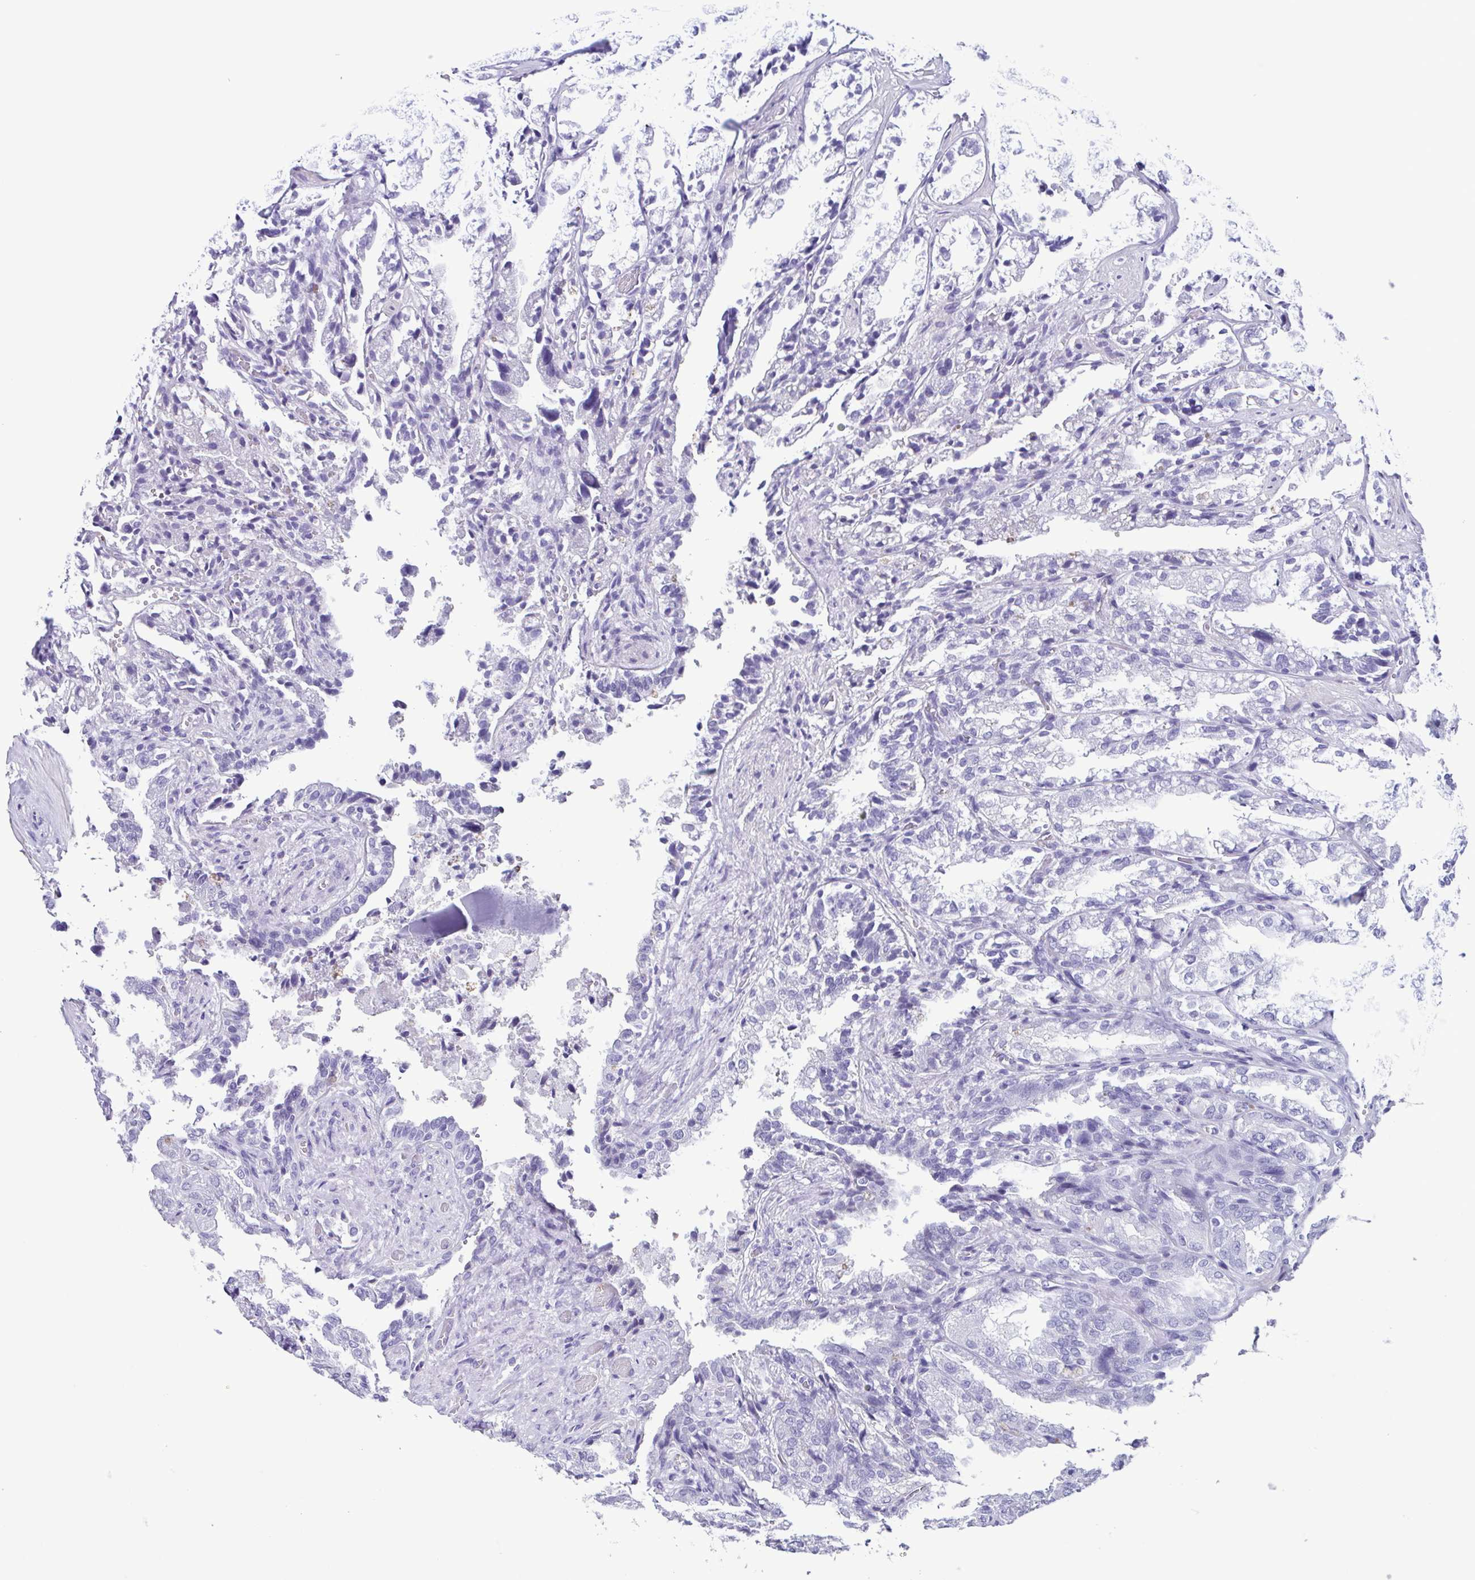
{"staining": {"intensity": "negative", "quantity": "none", "location": "none"}, "tissue": "seminal vesicle", "cell_type": "Glandular cells", "image_type": "normal", "snomed": [{"axis": "morphology", "description": "Normal tissue, NOS"}, {"axis": "topography", "description": "Seminal veicle"}], "caption": "Immunohistochemistry micrograph of normal human seminal vesicle stained for a protein (brown), which demonstrates no staining in glandular cells.", "gene": "CYP11B1", "patient": {"sex": "male", "age": 57}}